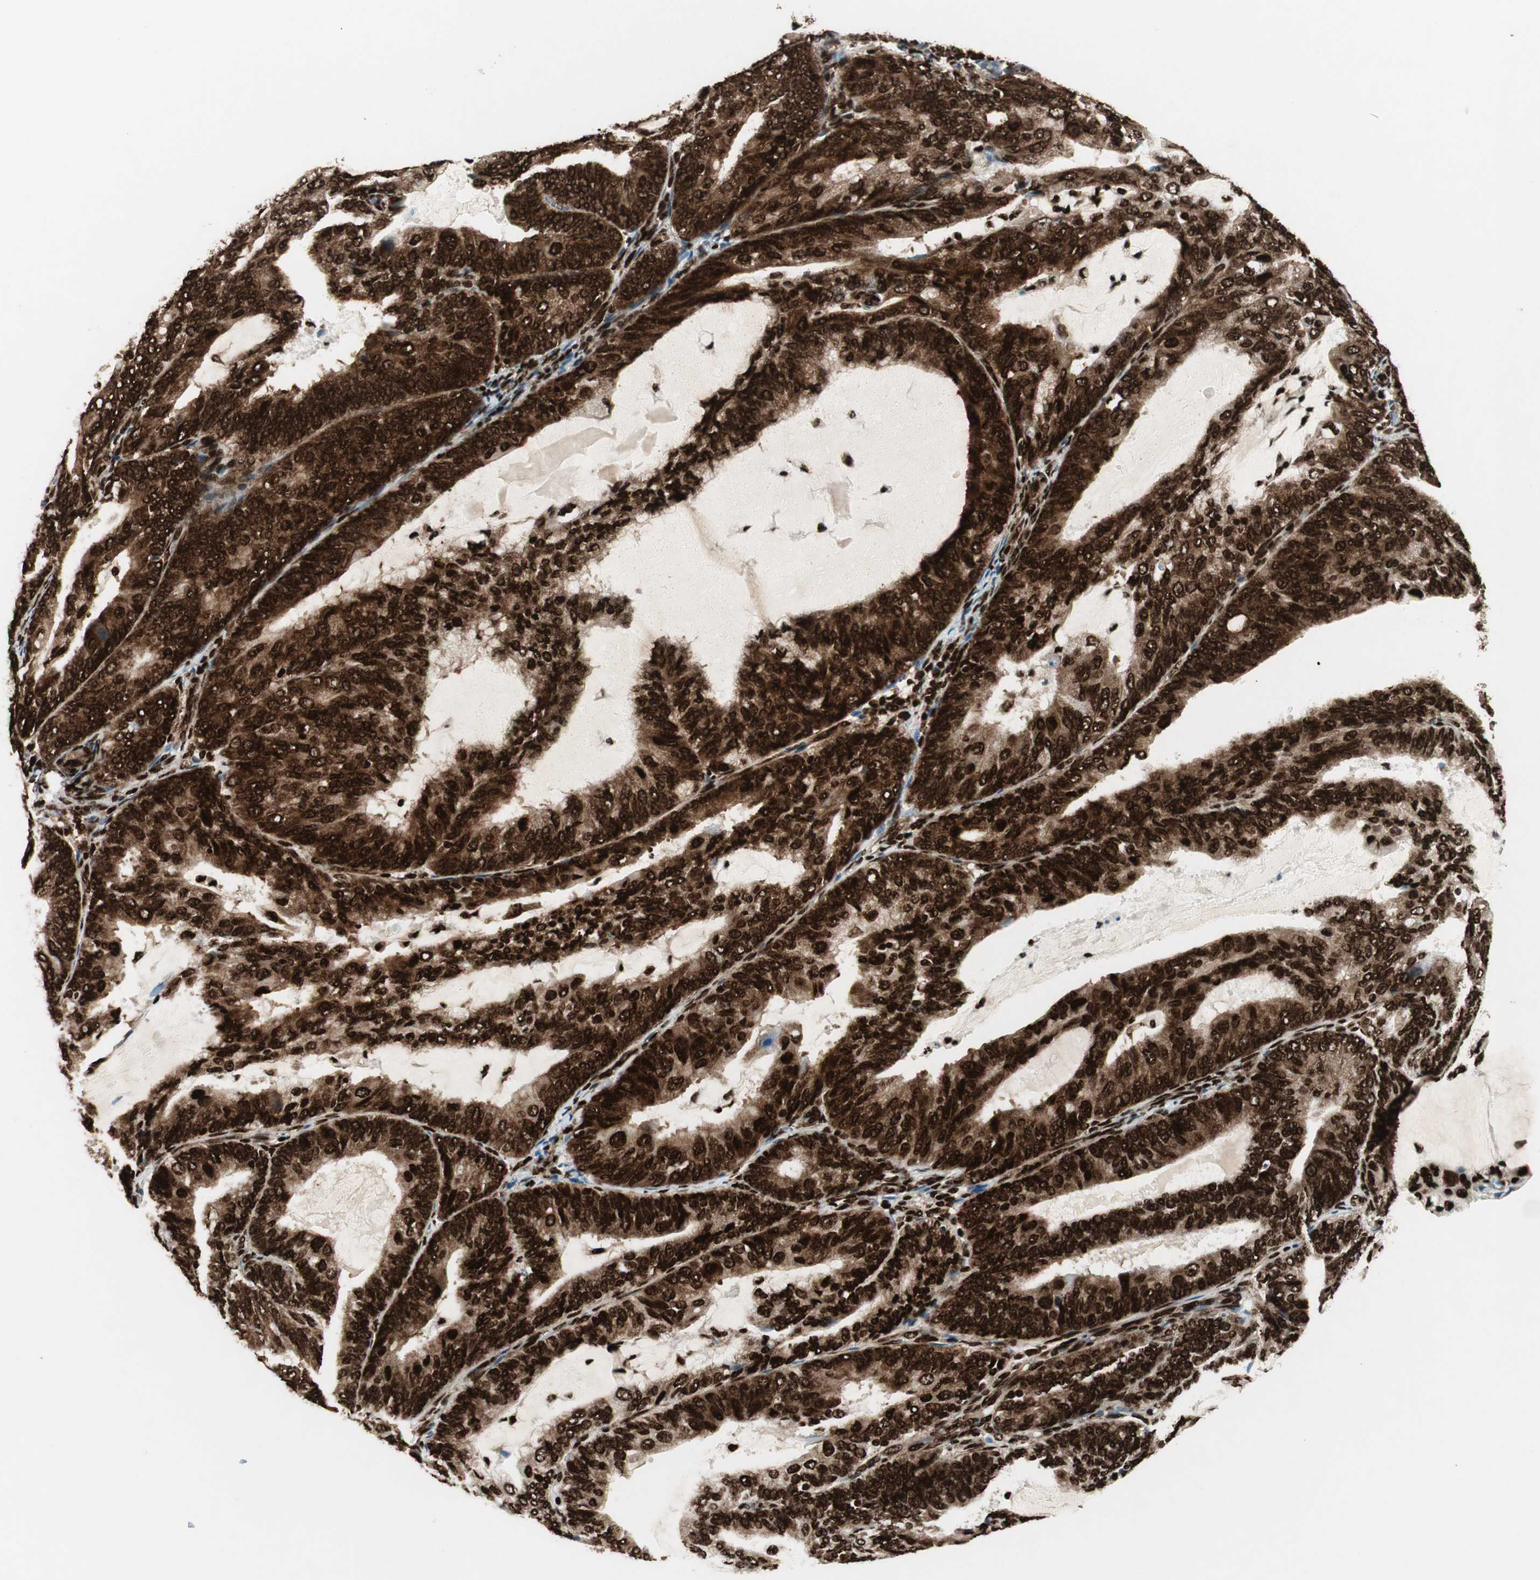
{"staining": {"intensity": "strong", "quantity": ">75%", "location": "cytoplasmic/membranous,nuclear"}, "tissue": "endometrial cancer", "cell_type": "Tumor cells", "image_type": "cancer", "snomed": [{"axis": "morphology", "description": "Adenocarcinoma, NOS"}, {"axis": "topography", "description": "Endometrium"}], "caption": "Immunohistochemical staining of adenocarcinoma (endometrial) shows strong cytoplasmic/membranous and nuclear protein staining in about >75% of tumor cells.", "gene": "EWSR1", "patient": {"sex": "female", "age": 81}}